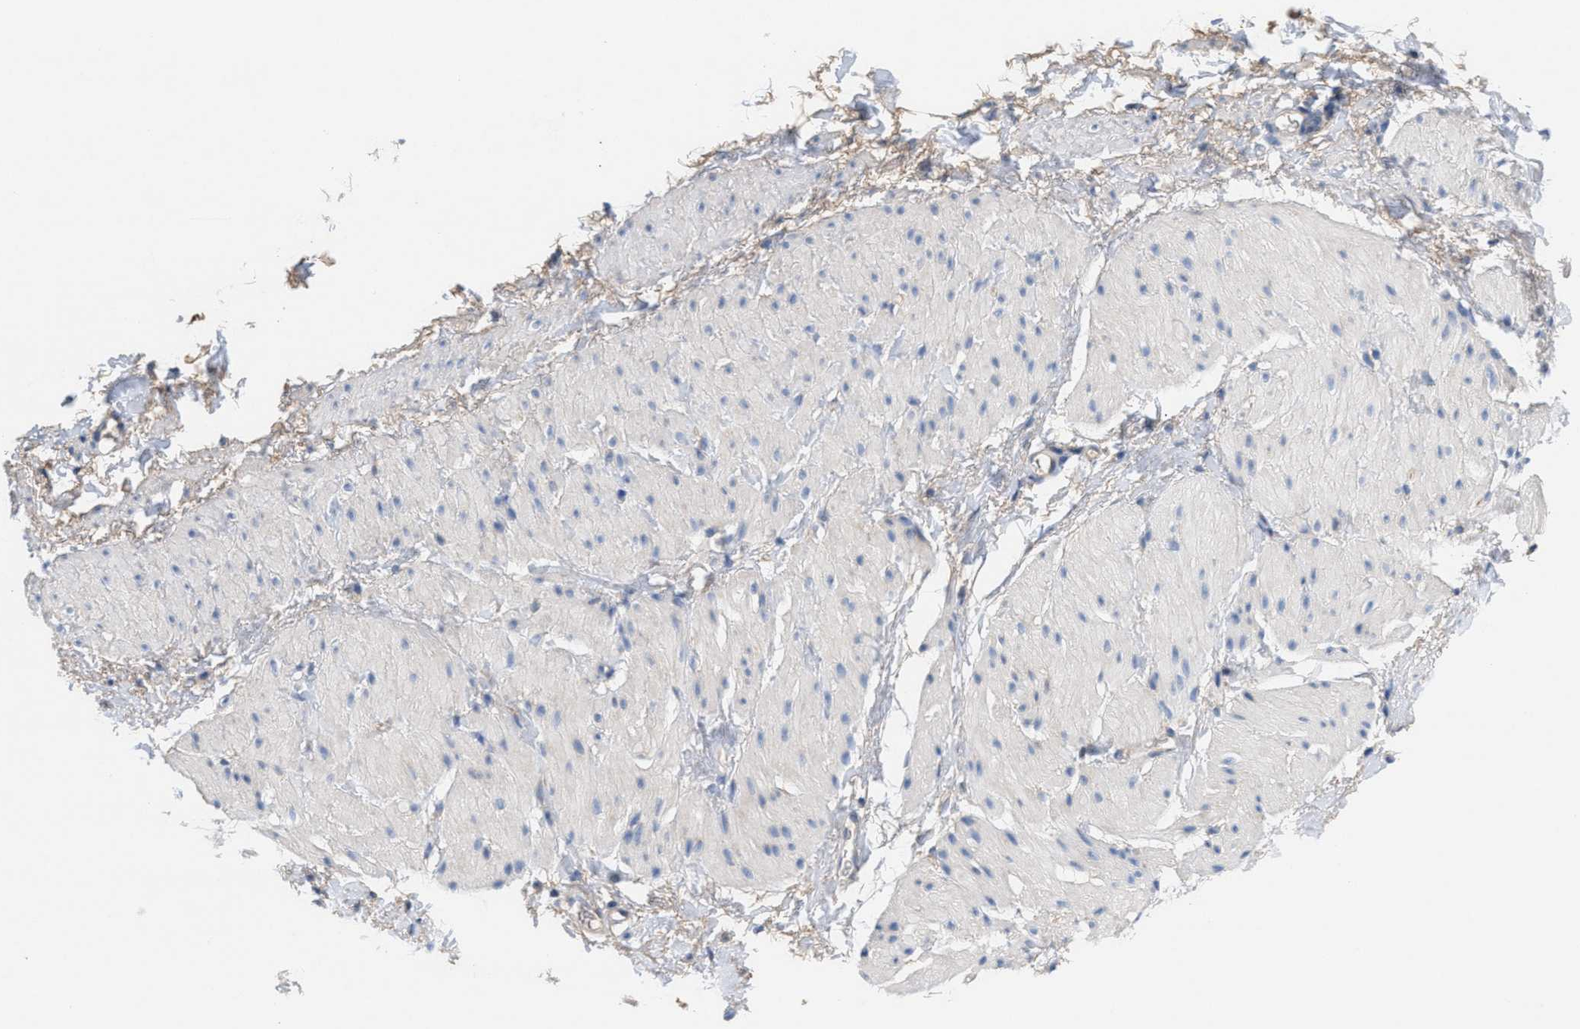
{"staining": {"intensity": "negative", "quantity": "none", "location": "none"}, "tissue": "smooth muscle", "cell_type": "Smooth muscle cells", "image_type": "normal", "snomed": [{"axis": "morphology", "description": "Normal tissue, NOS"}, {"axis": "topography", "description": "Smooth muscle"}], "caption": "This is an immunohistochemistry (IHC) micrograph of unremarkable smooth muscle. There is no staining in smooth muscle cells.", "gene": "UBAP2", "patient": {"sex": "male", "age": 16}}